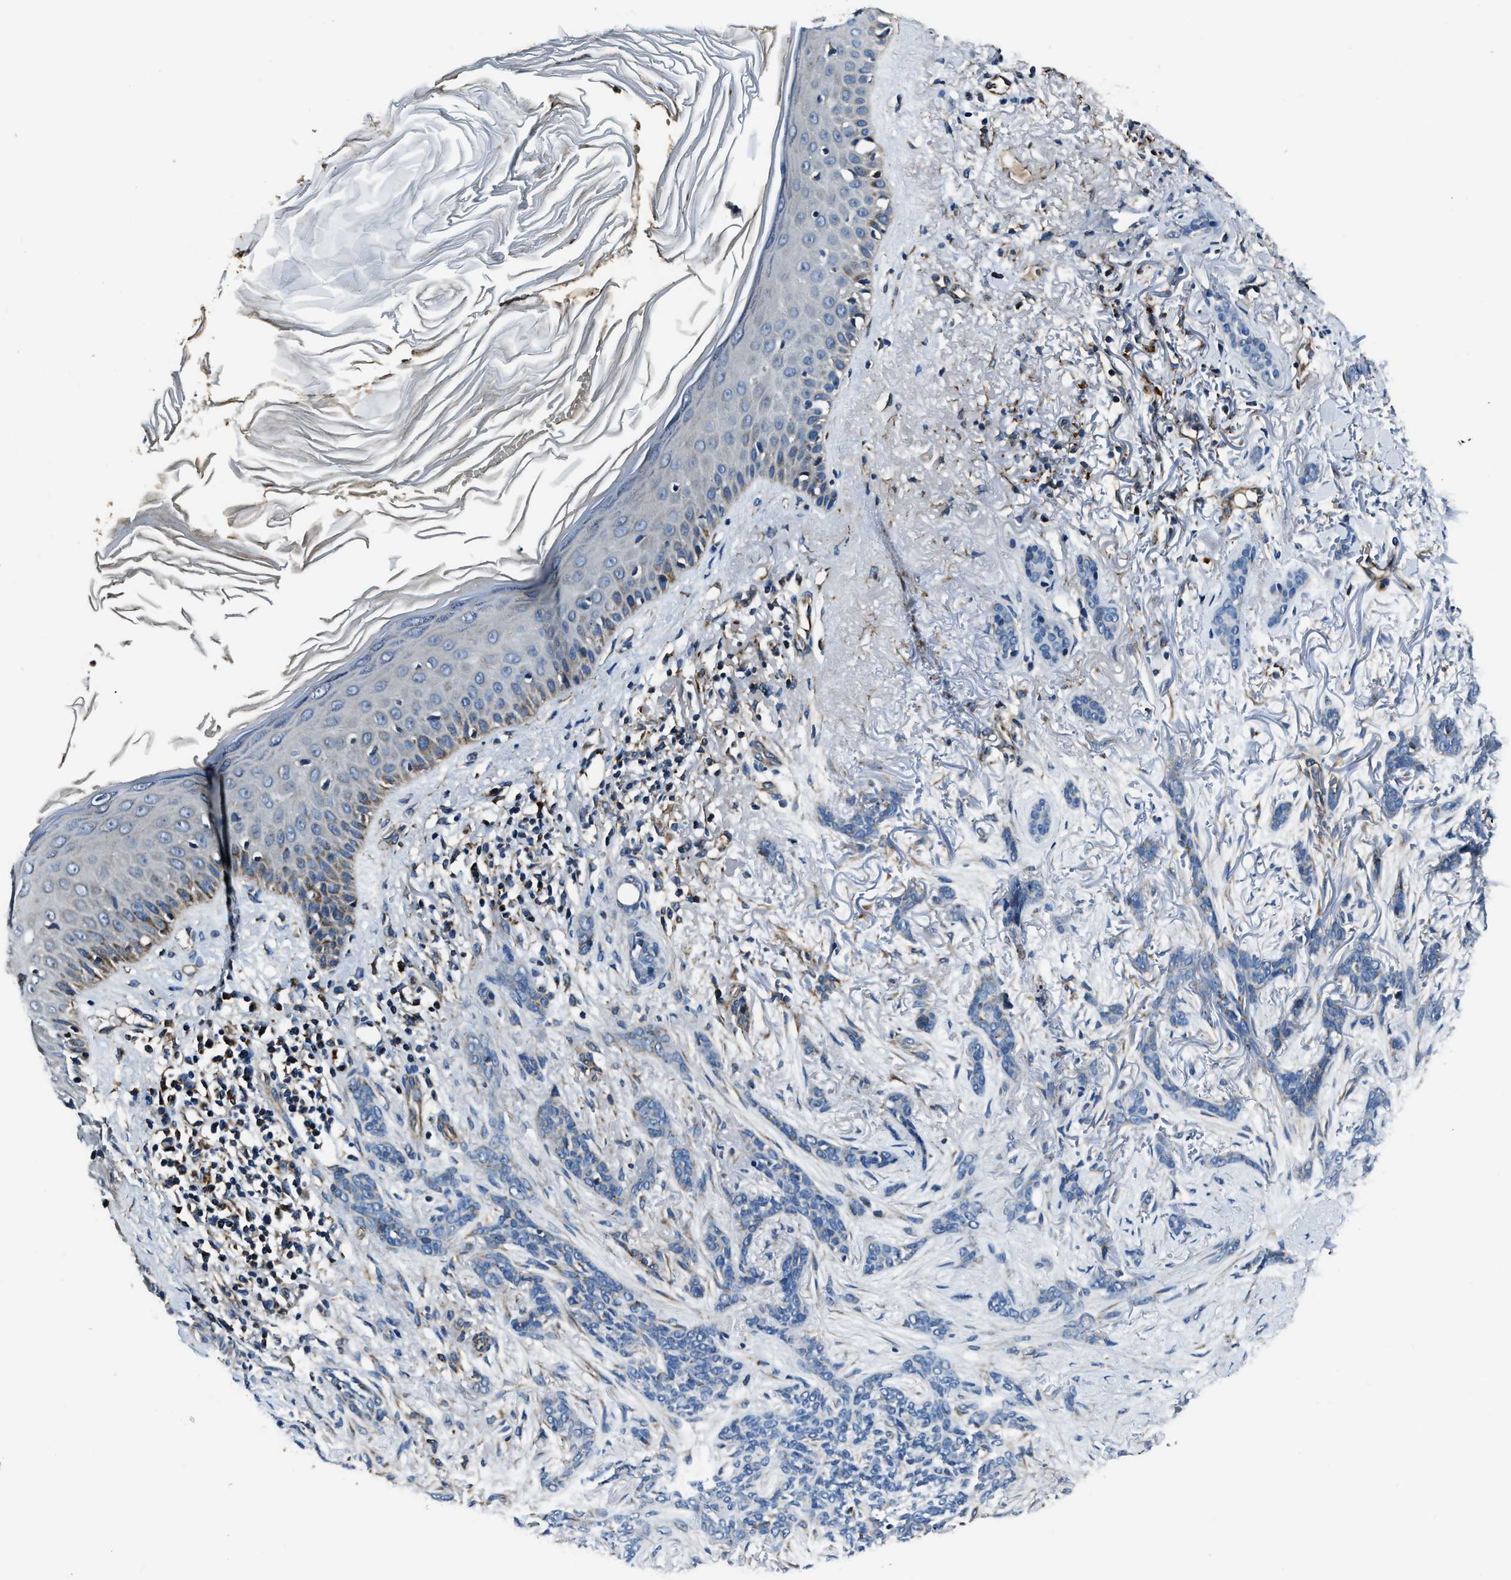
{"staining": {"intensity": "negative", "quantity": "none", "location": "none"}, "tissue": "skin cancer", "cell_type": "Tumor cells", "image_type": "cancer", "snomed": [{"axis": "morphology", "description": "Basal cell carcinoma"}, {"axis": "morphology", "description": "Adnexal tumor, benign"}, {"axis": "topography", "description": "Skin"}], "caption": "There is no significant staining in tumor cells of skin basal cell carcinoma.", "gene": "OGDH", "patient": {"sex": "female", "age": 42}}